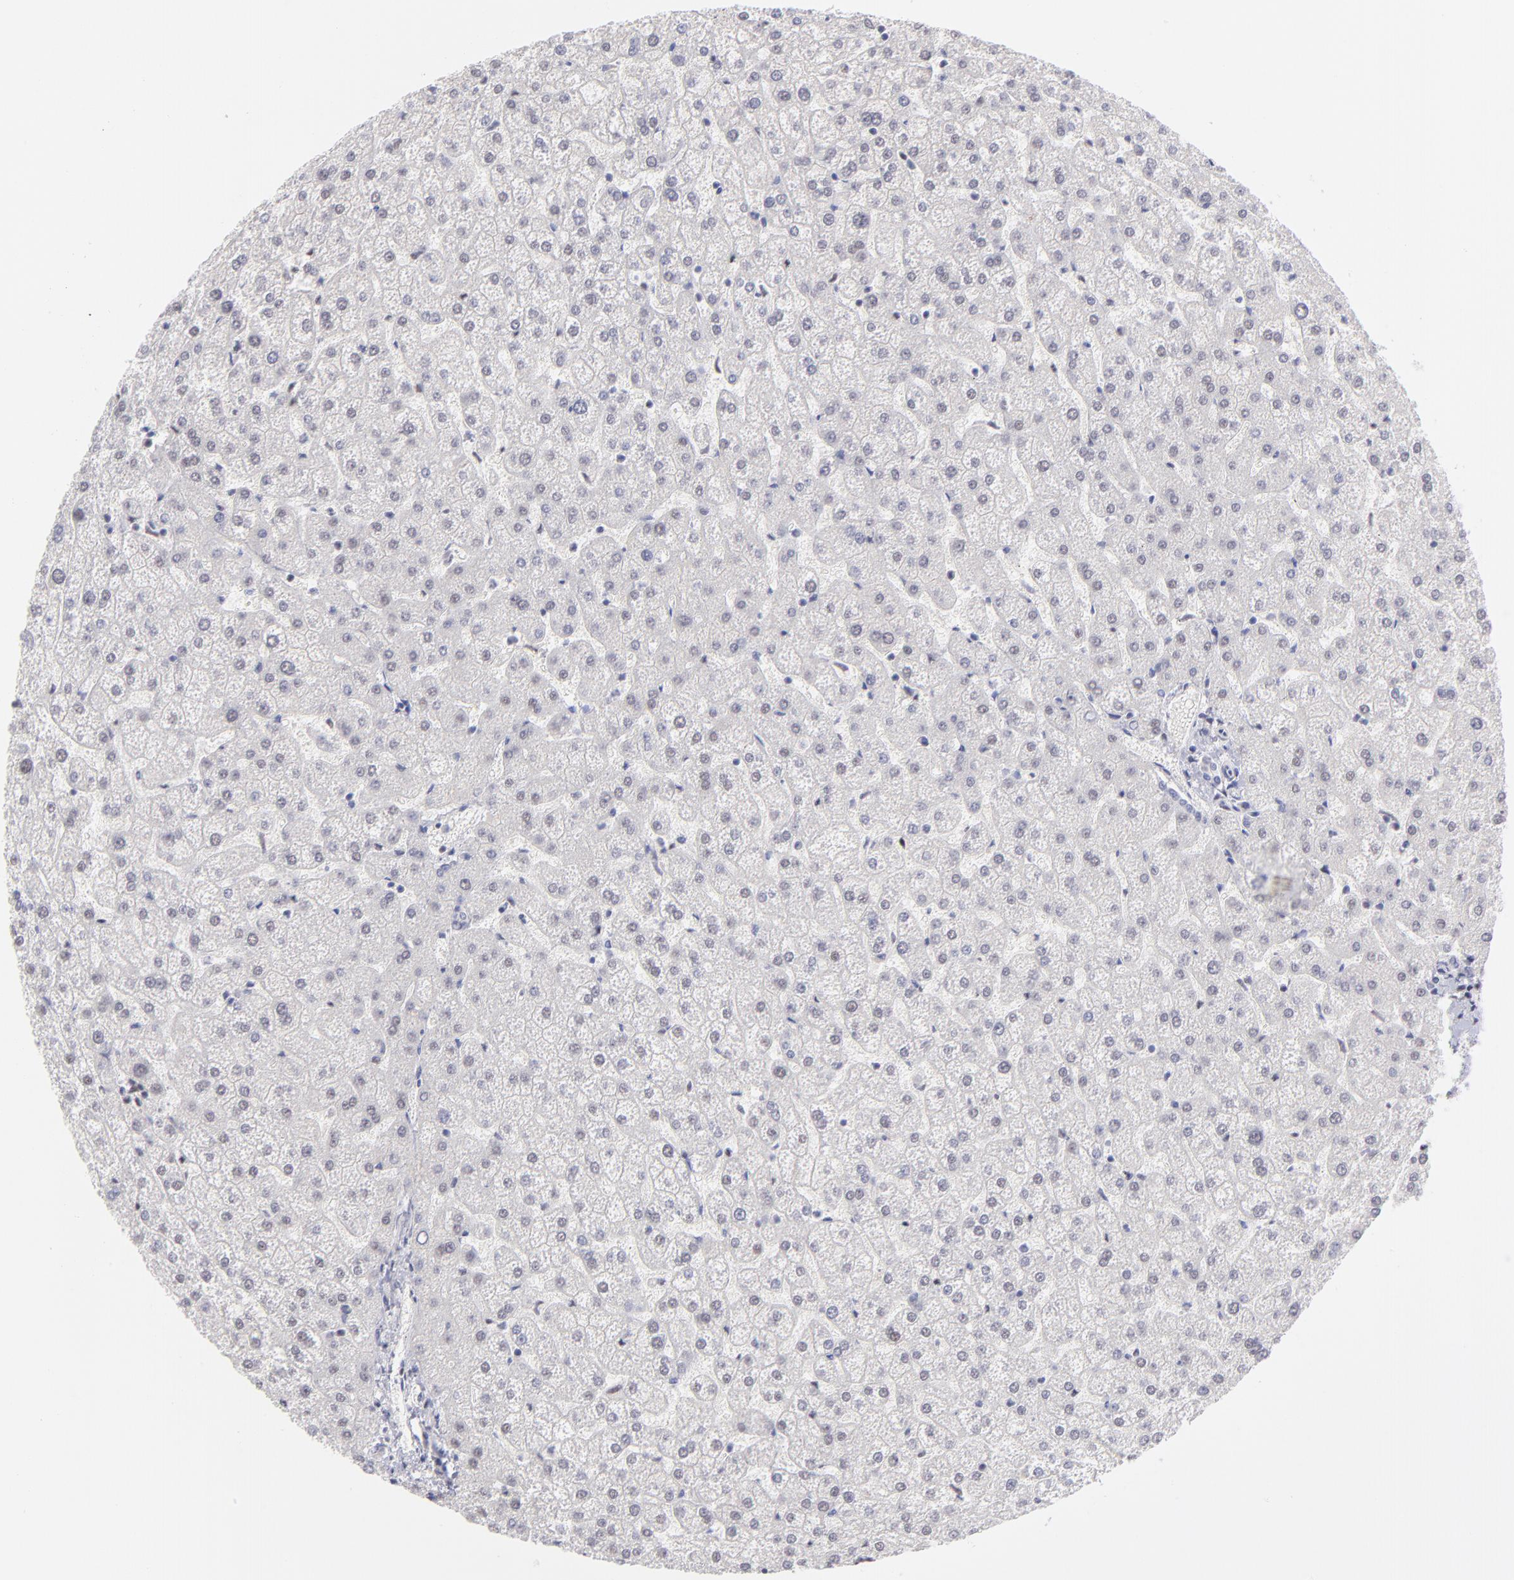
{"staining": {"intensity": "negative", "quantity": "none", "location": "none"}, "tissue": "liver", "cell_type": "Cholangiocytes", "image_type": "normal", "snomed": [{"axis": "morphology", "description": "Normal tissue, NOS"}, {"axis": "topography", "description": "Liver"}], "caption": "High power microscopy histopathology image of an IHC photomicrograph of benign liver, revealing no significant positivity in cholangiocytes.", "gene": "CDC25C", "patient": {"sex": "female", "age": 32}}